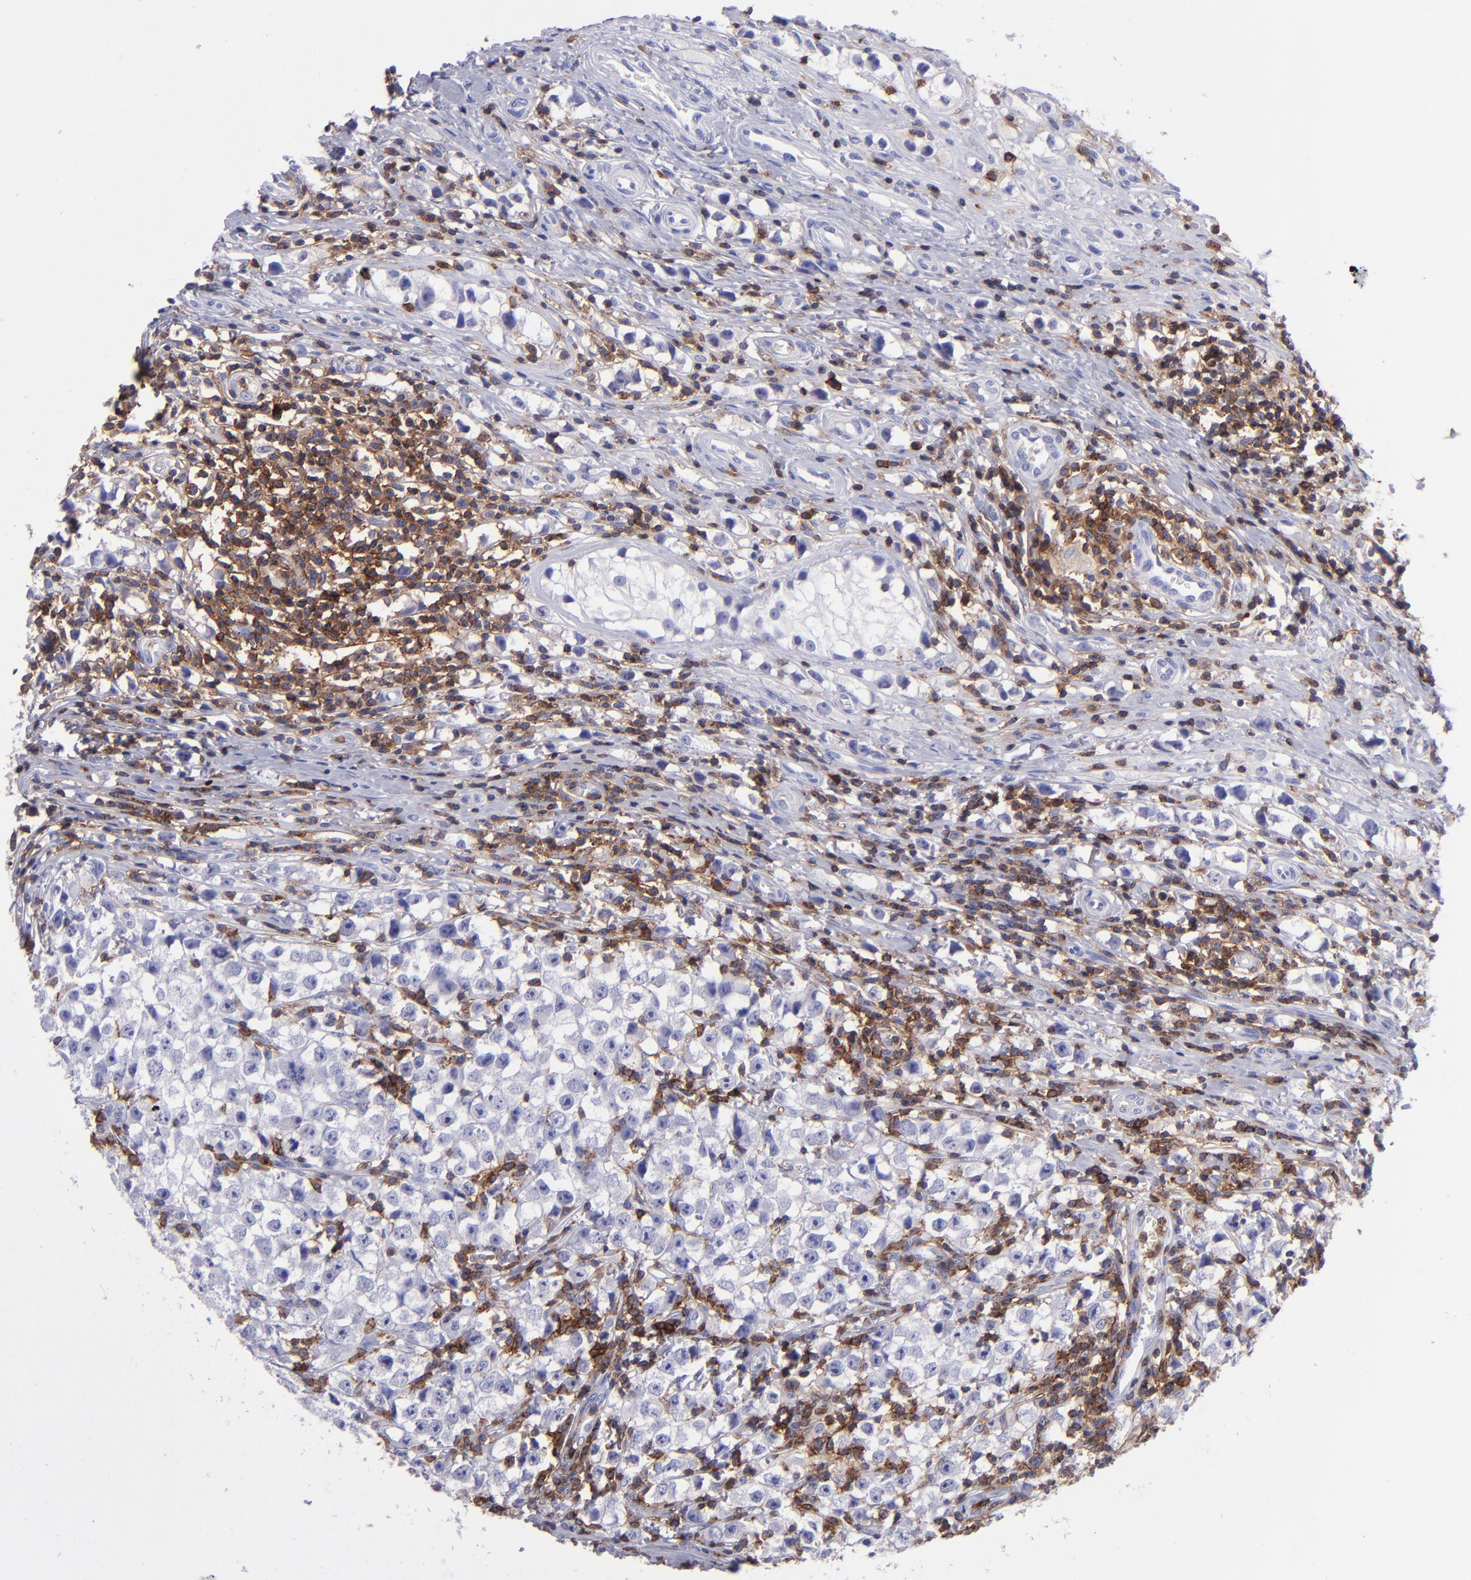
{"staining": {"intensity": "negative", "quantity": "none", "location": "none"}, "tissue": "testis cancer", "cell_type": "Tumor cells", "image_type": "cancer", "snomed": [{"axis": "morphology", "description": "Seminoma, NOS"}, {"axis": "topography", "description": "Testis"}], "caption": "Immunohistochemistry of human testis seminoma exhibits no positivity in tumor cells.", "gene": "ICAM3", "patient": {"sex": "male", "age": 35}}